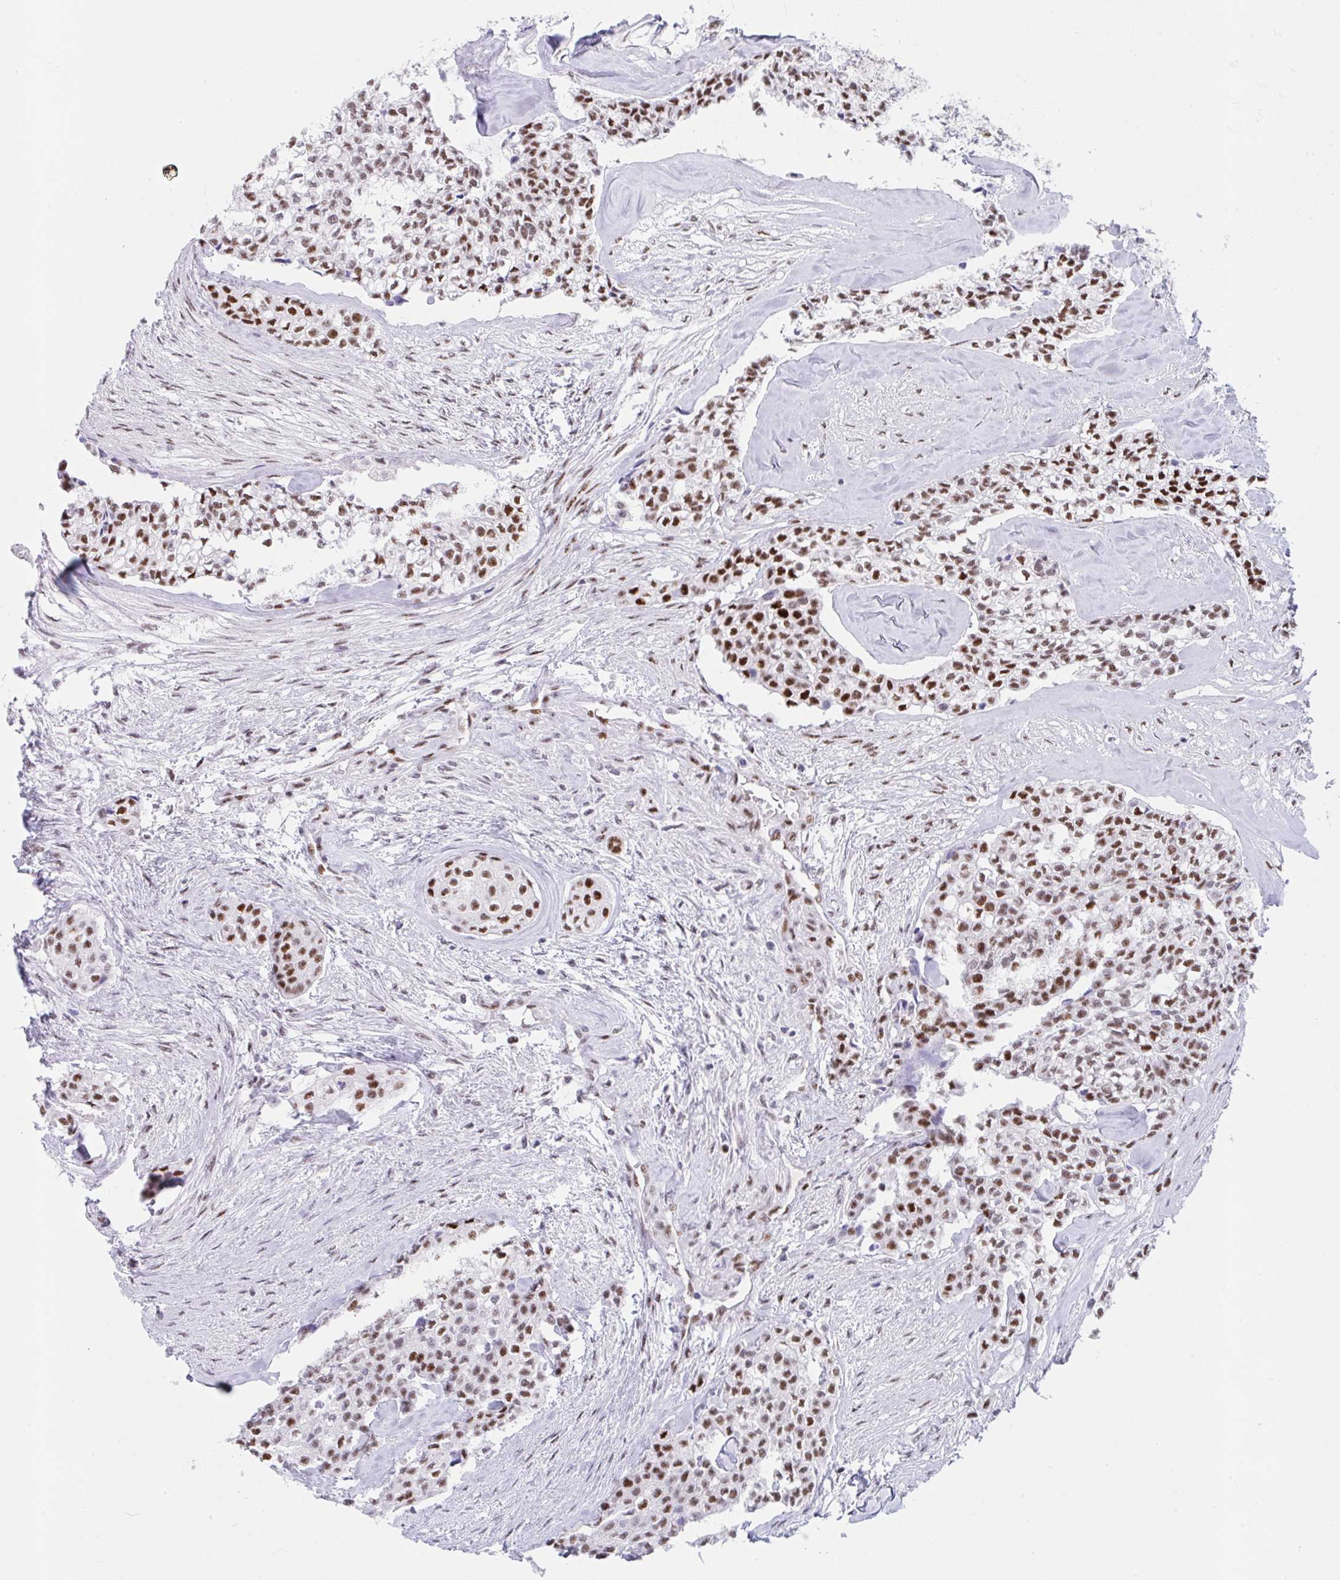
{"staining": {"intensity": "strong", "quantity": "25%-75%", "location": "nuclear"}, "tissue": "head and neck cancer", "cell_type": "Tumor cells", "image_type": "cancer", "snomed": [{"axis": "morphology", "description": "Adenocarcinoma, NOS"}, {"axis": "topography", "description": "Head-Neck"}], "caption": "Human head and neck cancer (adenocarcinoma) stained for a protein (brown) demonstrates strong nuclear positive staining in about 25%-75% of tumor cells.", "gene": "IKZF2", "patient": {"sex": "male", "age": 81}}